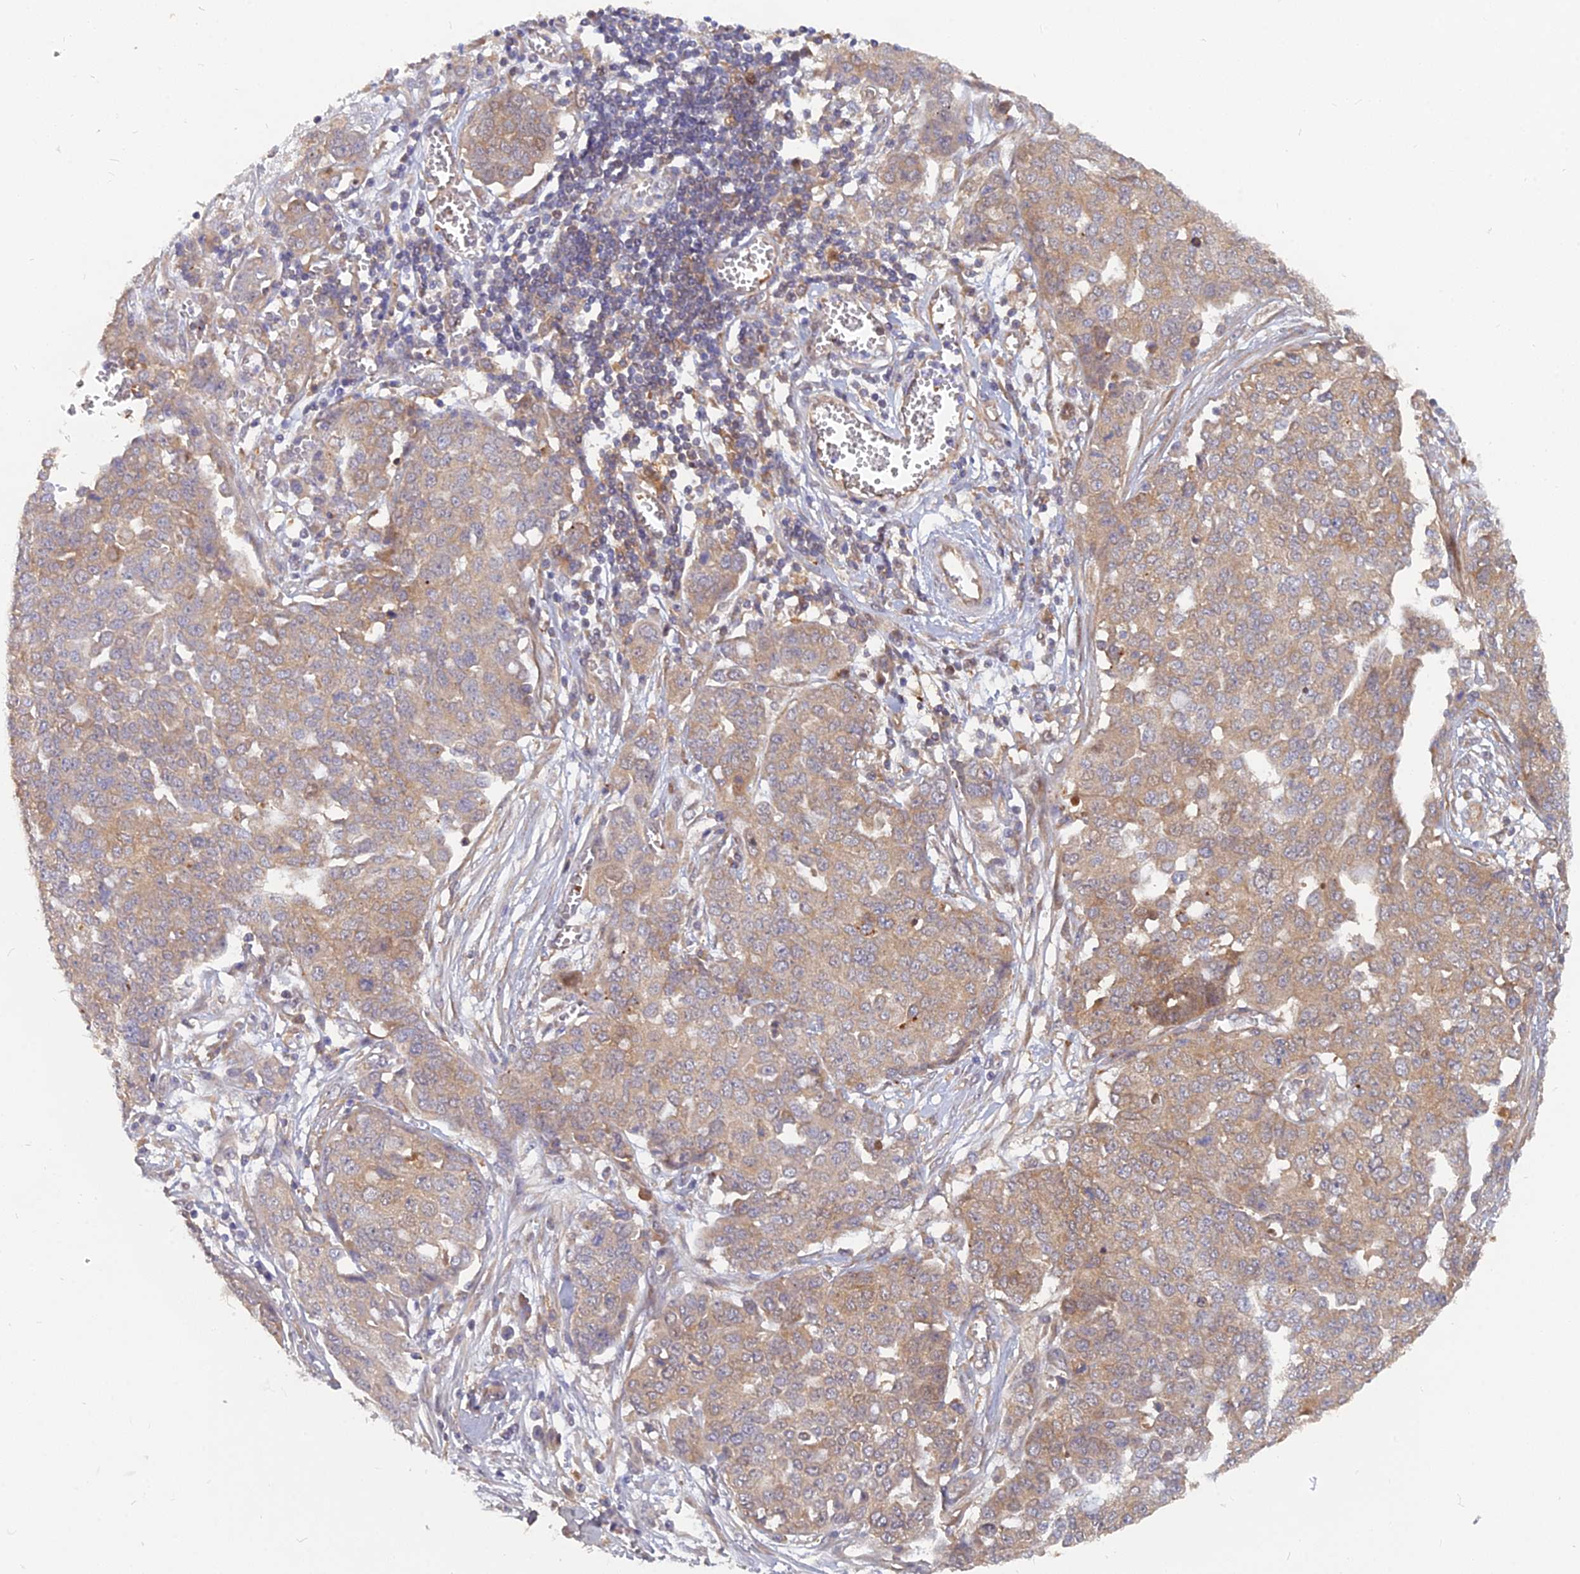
{"staining": {"intensity": "weak", "quantity": ">75%", "location": "cytoplasmic/membranous"}, "tissue": "ovarian cancer", "cell_type": "Tumor cells", "image_type": "cancer", "snomed": [{"axis": "morphology", "description": "Cystadenocarcinoma, serous, NOS"}, {"axis": "topography", "description": "Soft tissue"}, {"axis": "topography", "description": "Ovary"}], "caption": "High-magnification brightfield microscopy of ovarian cancer (serous cystadenocarcinoma) stained with DAB (3,3'-diaminobenzidine) (brown) and counterstained with hematoxylin (blue). tumor cells exhibit weak cytoplasmic/membranous expression is seen in approximately>75% of cells.", "gene": "ARL2BP", "patient": {"sex": "female", "age": 57}}